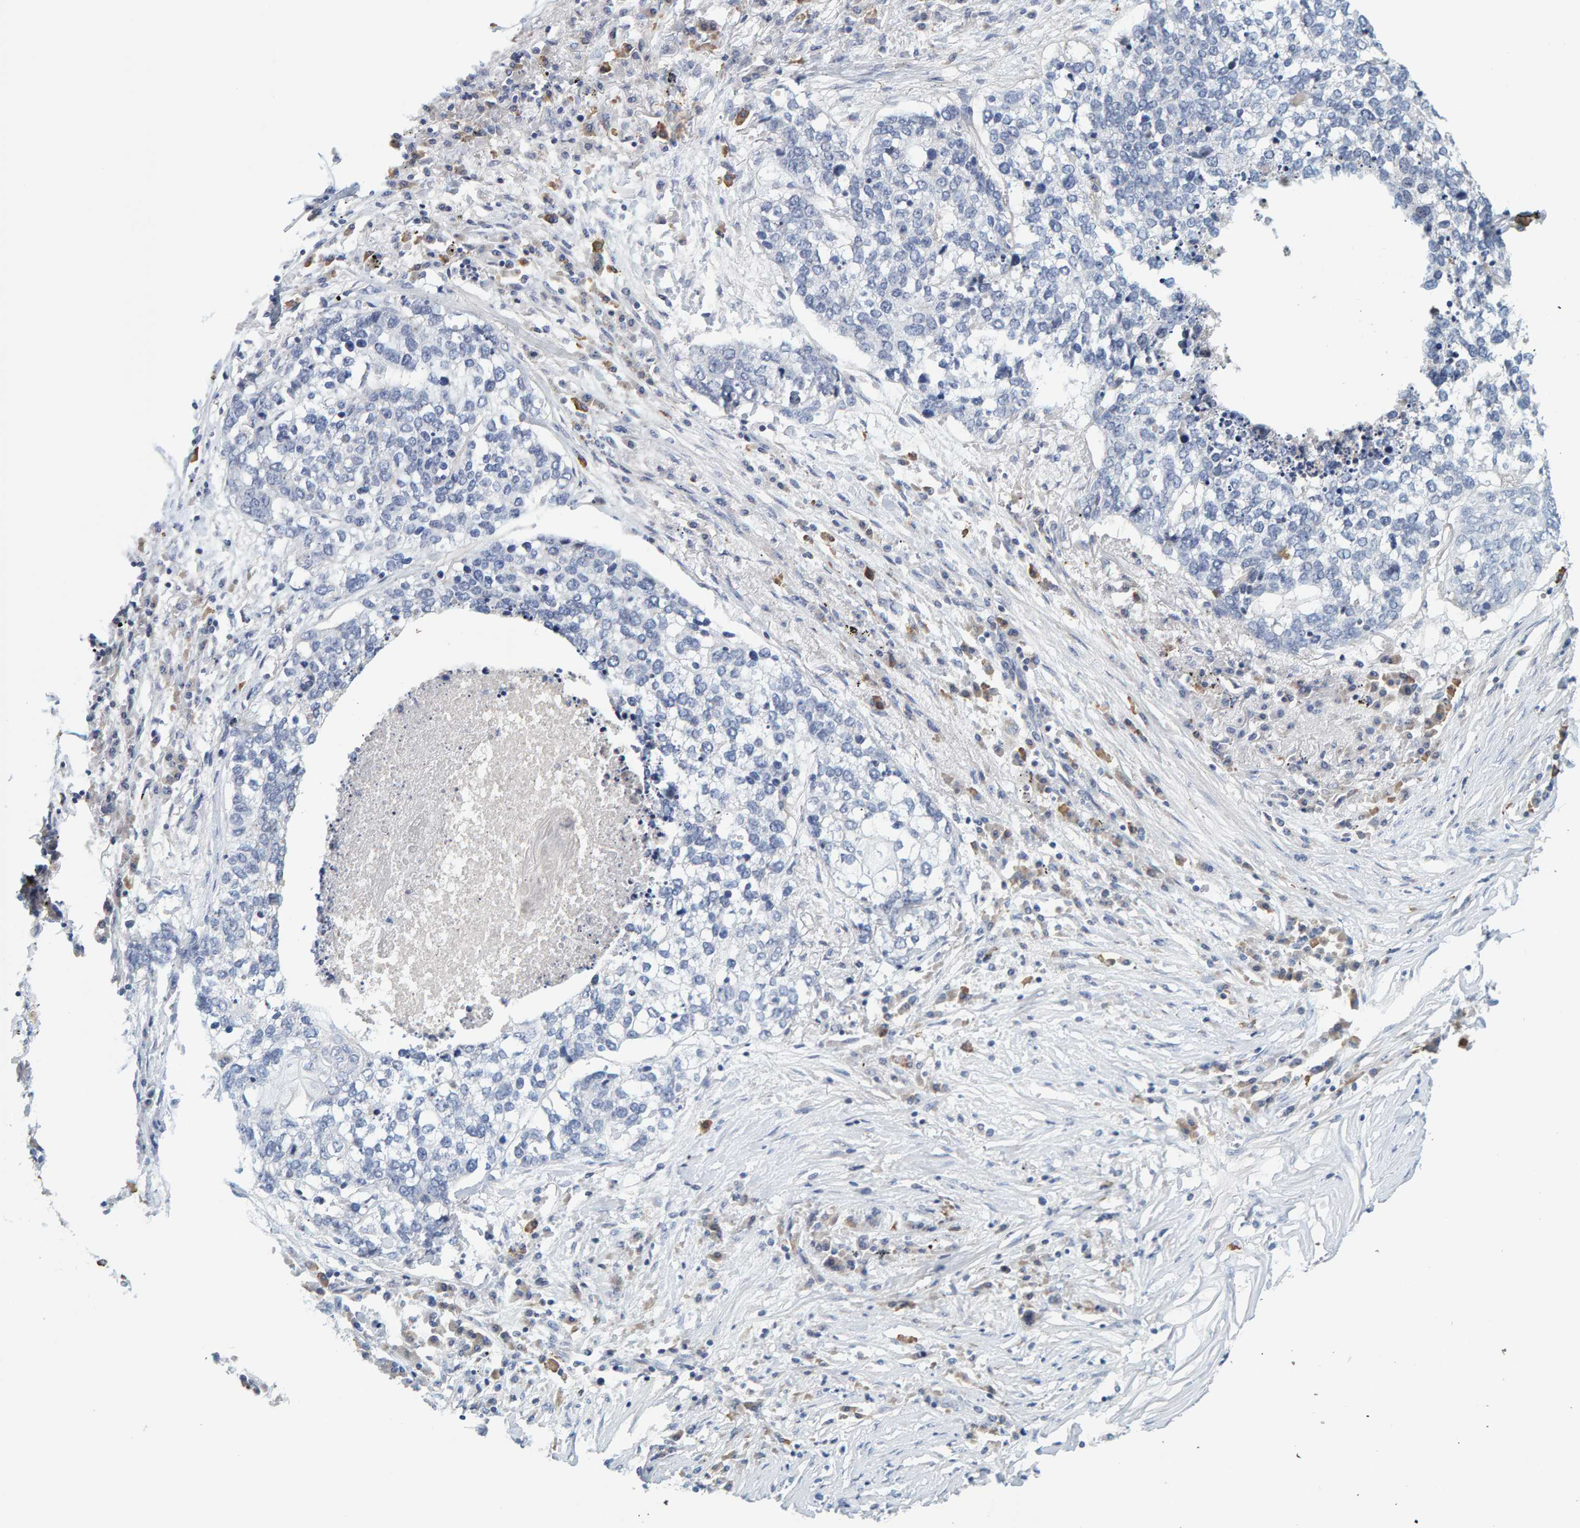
{"staining": {"intensity": "negative", "quantity": "none", "location": "none"}, "tissue": "lung cancer", "cell_type": "Tumor cells", "image_type": "cancer", "snomed": [{"axis": "morphology", "description": "Squamous cell carcinoma, NOS"}, {"axis": "topography", "description": "Lung"}], "caption": "The immunohistochemistry photomicrograph has no significant positivity in tumor cells of lung cancer (squamous cell carcinoma) tissue. (Brightfield microscopy of DAB (3,3'-diaminobenzidine) immunohistochemistry at high magnification).", "gene": "ZNF77", "patient": {"sex": "female", "age": 63}}